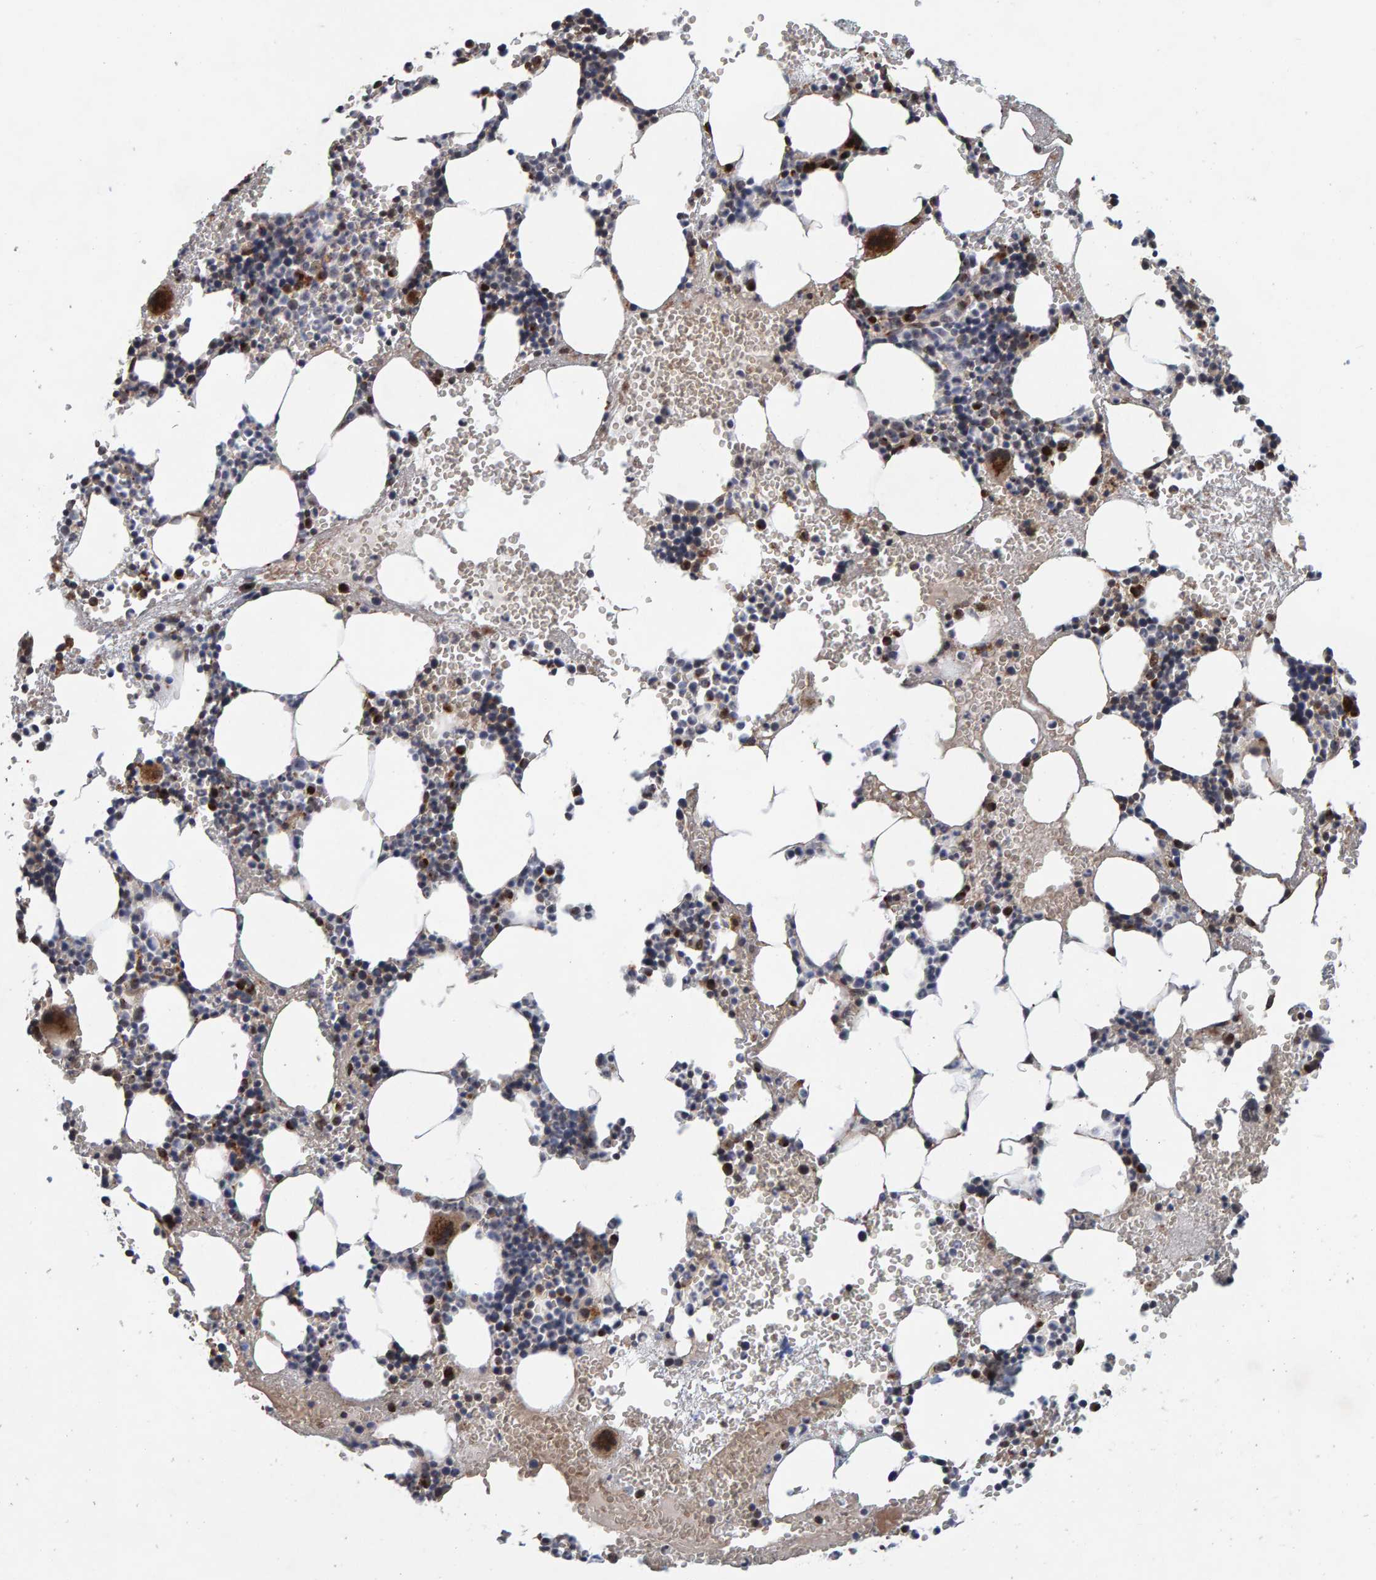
{"staining": {"intensity": "moderate", "quantity": "25%-75%", "location": "cytoplasmic/membranous,nuclear"}, "tissue": "bone marrow", "cell_type": "Hematopoietic cells", "image_type": "normal", "snomed": [{"axis": "morphology", "description": "Normal tissue, NOS"}, {"axis": "morphology", "description": "Inflammation, NOS"}, {"axis": "topography", "description": "Bone marrow"}], "caption": "Approximately 25%-75% of hematopoietic cells in benign bone marrow exhibit moderate cytoplasmic/membranous,nuclear protein positivity as visualized by brown immunohistochemical staining.", "gene": "CCDC25", "patient": {"sex": "female", "age": 67}}